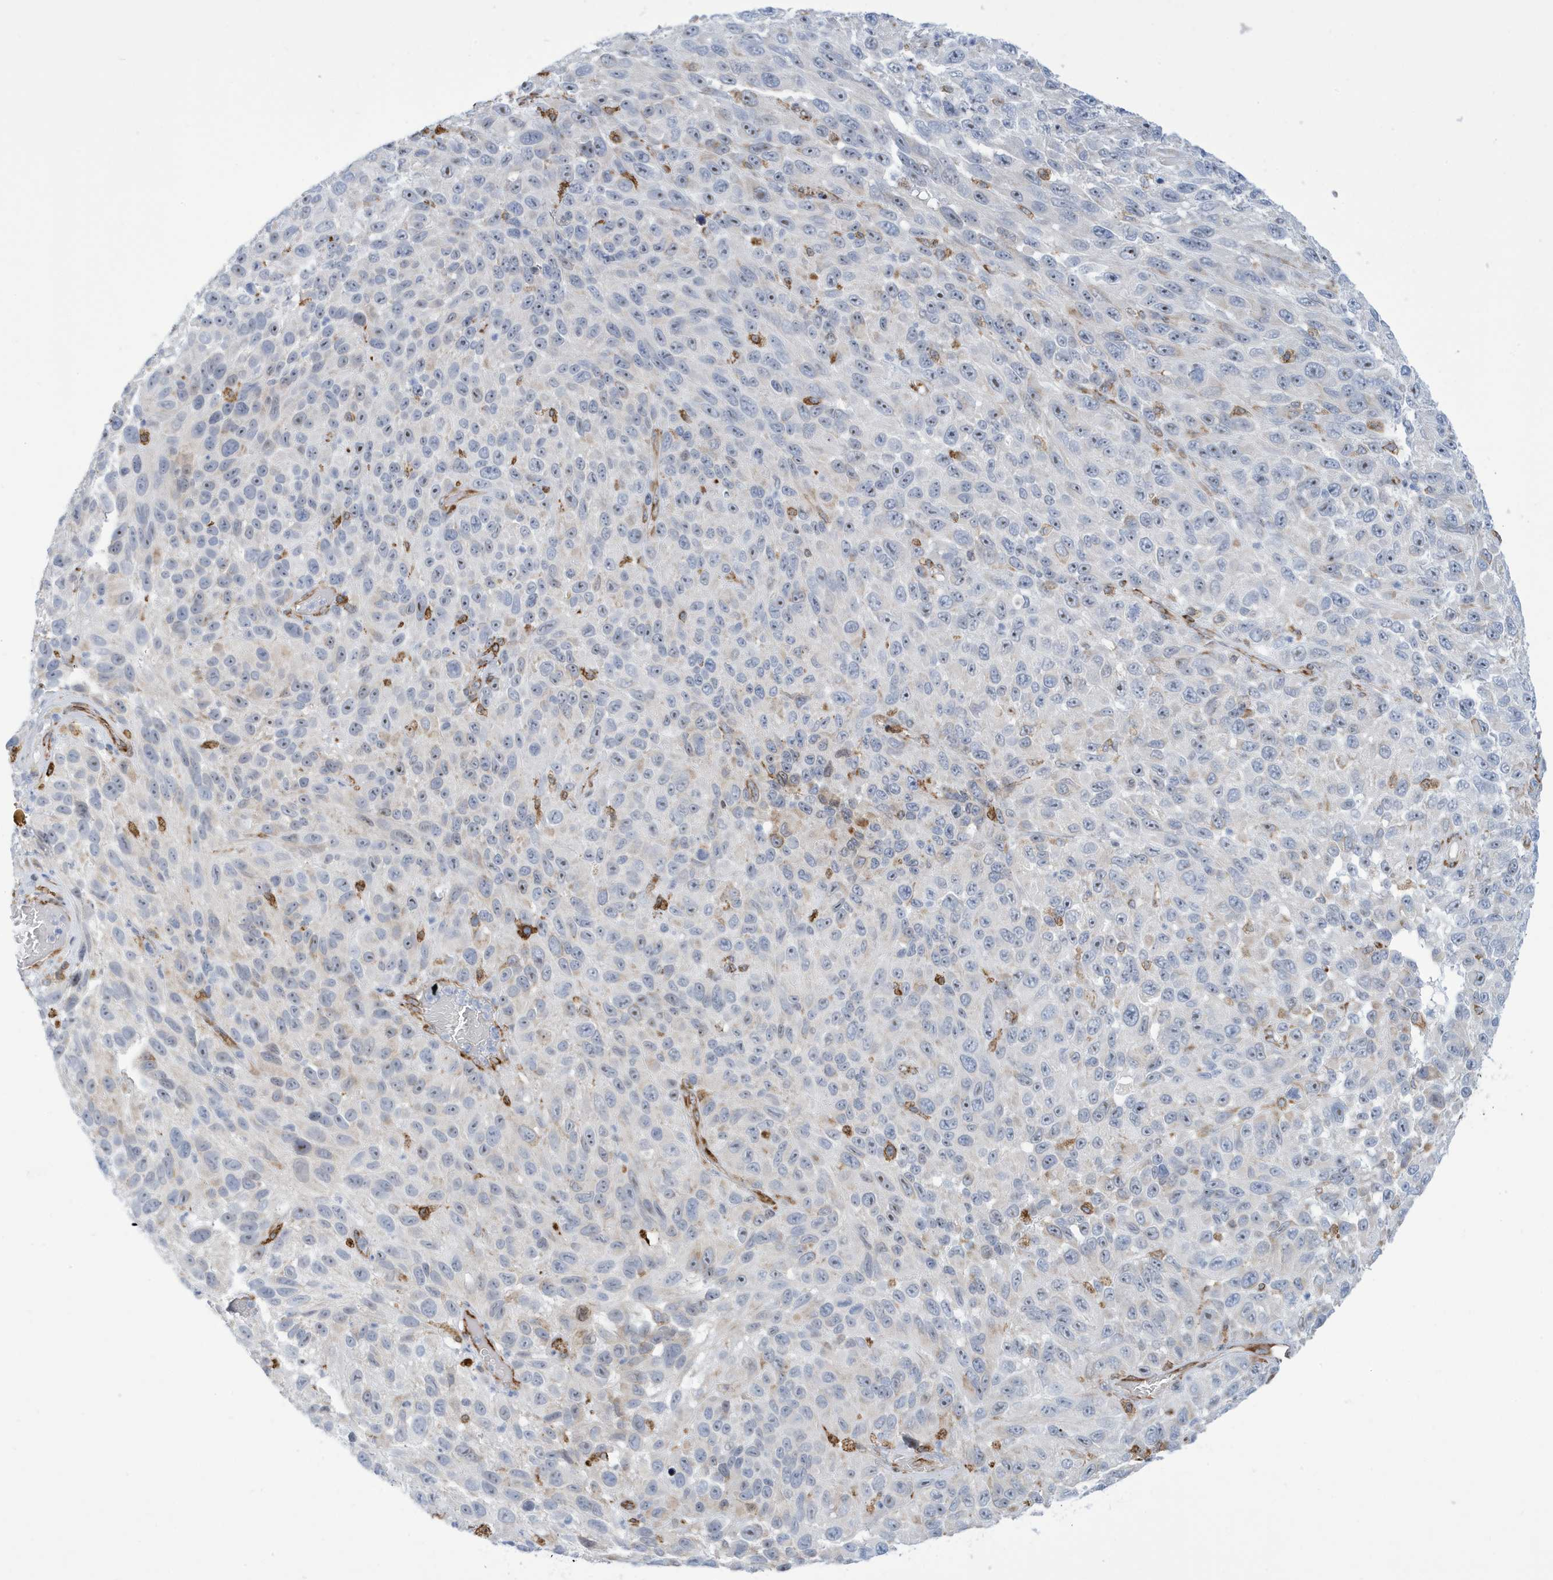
{"staining": {"intensity": "negative", "quantity": "none", "location": "none"}, "tissue": "melanoma", "cell_type": "Tumor cells", "image_type": "cancer", "snomed": [{"axis": "morphology", "description": "Malignant melanoma, NOS"}, {"axis": "topography", "description": "Skin"}], "caption": "Image shows no significant protein staining in tumor cells of malignant melanoma.", "gene": "SEMA3F", "patient": {"sex": "female", "age": 96}}